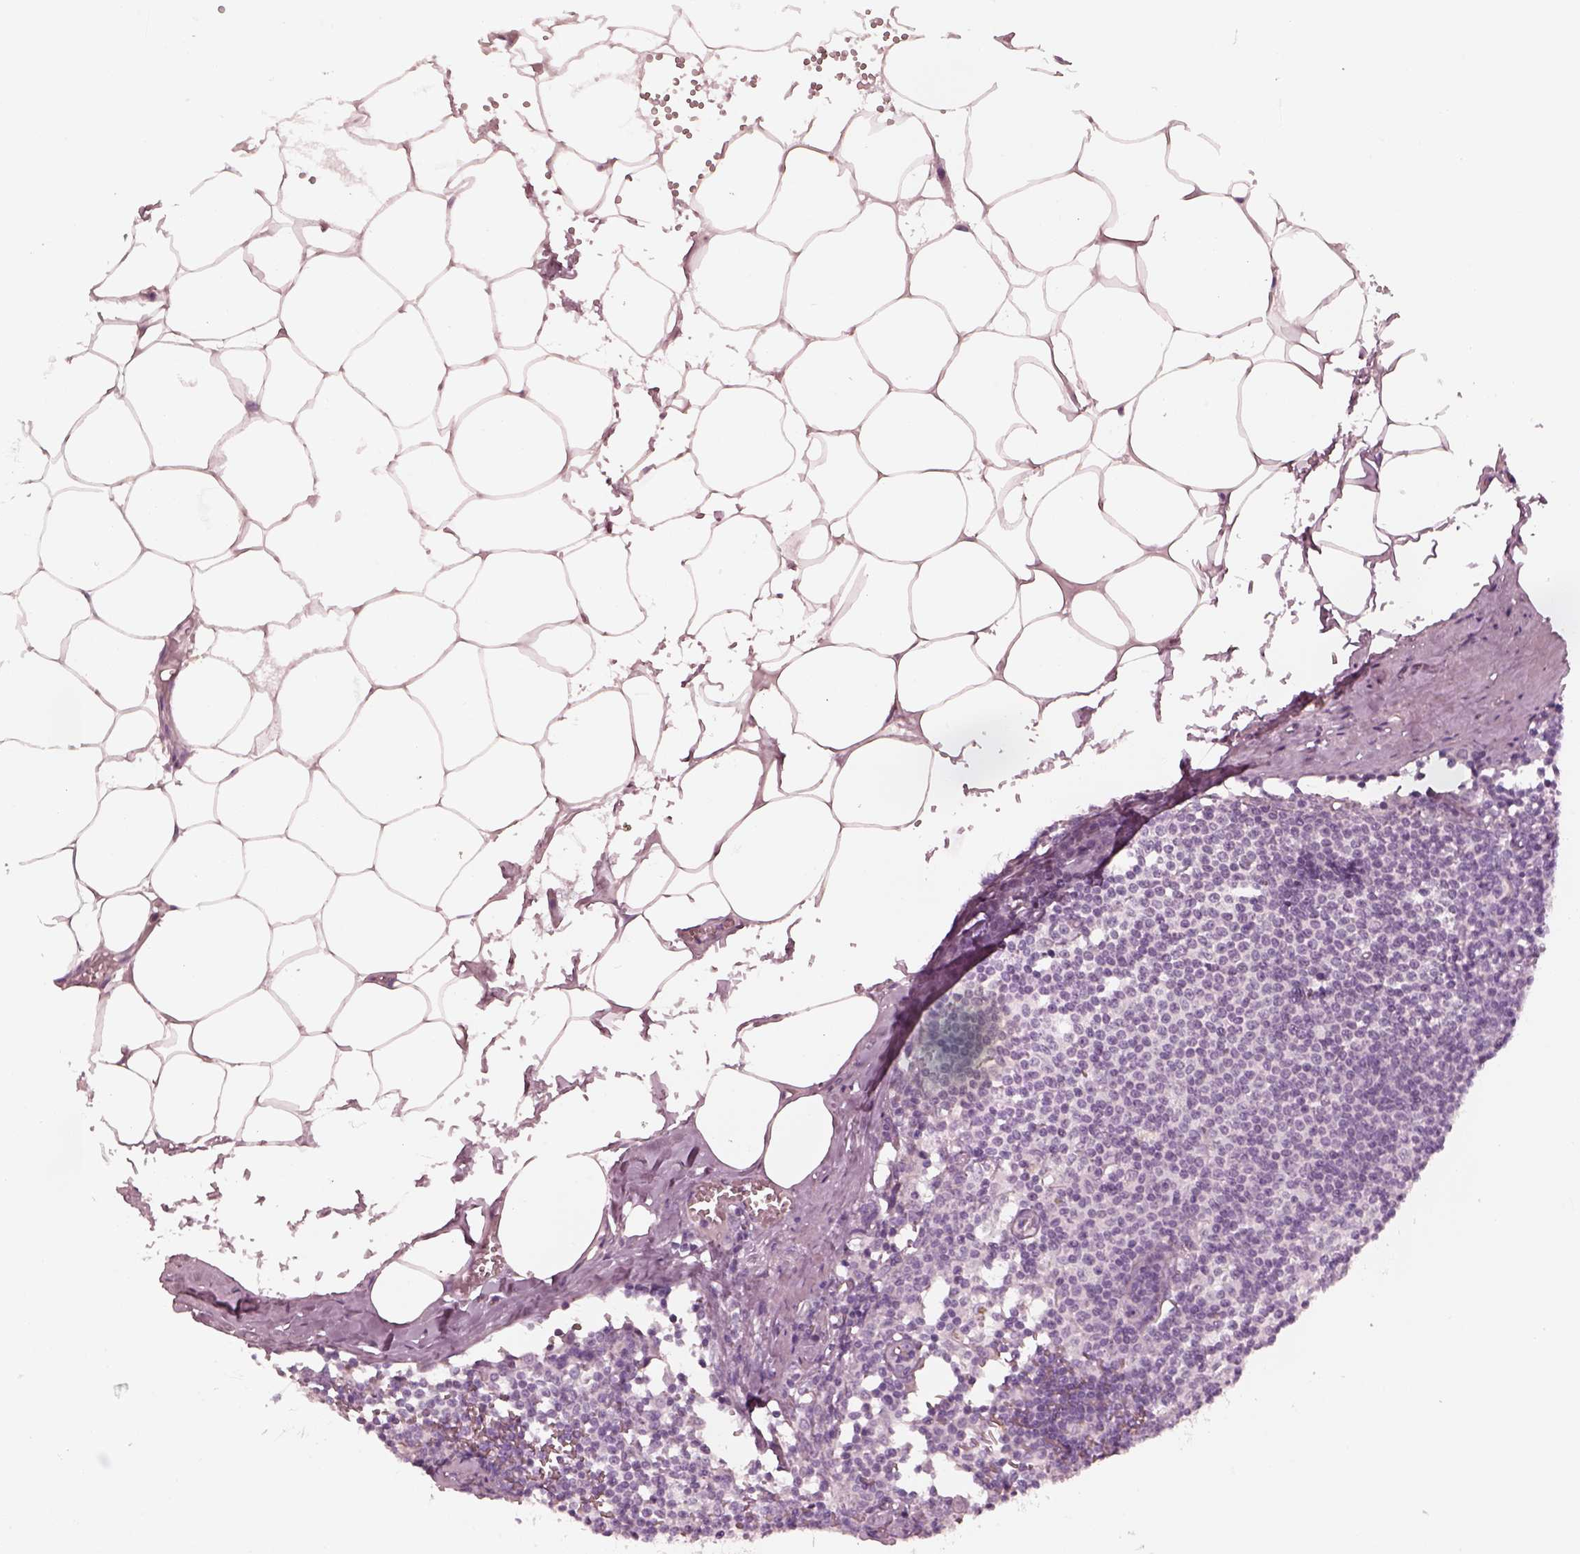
{"staining": {"intensity": "negative", "quantity": "none", "location": "none"}, "tissue": "lymph node", "cell_type": "Germinal center cells", "image_type": "normal", "snomed": [{"axis": "morphology", "description": "Normal tissue, NOS"}, {"axis": "topography", "description": "Lymph node"}], "caption": "A histopathology image of lymph node stained for a protein reveals no brown staining in germinal center cells.", "gene": "ZP4", "patient": {"sex": "female", "age": 69}}